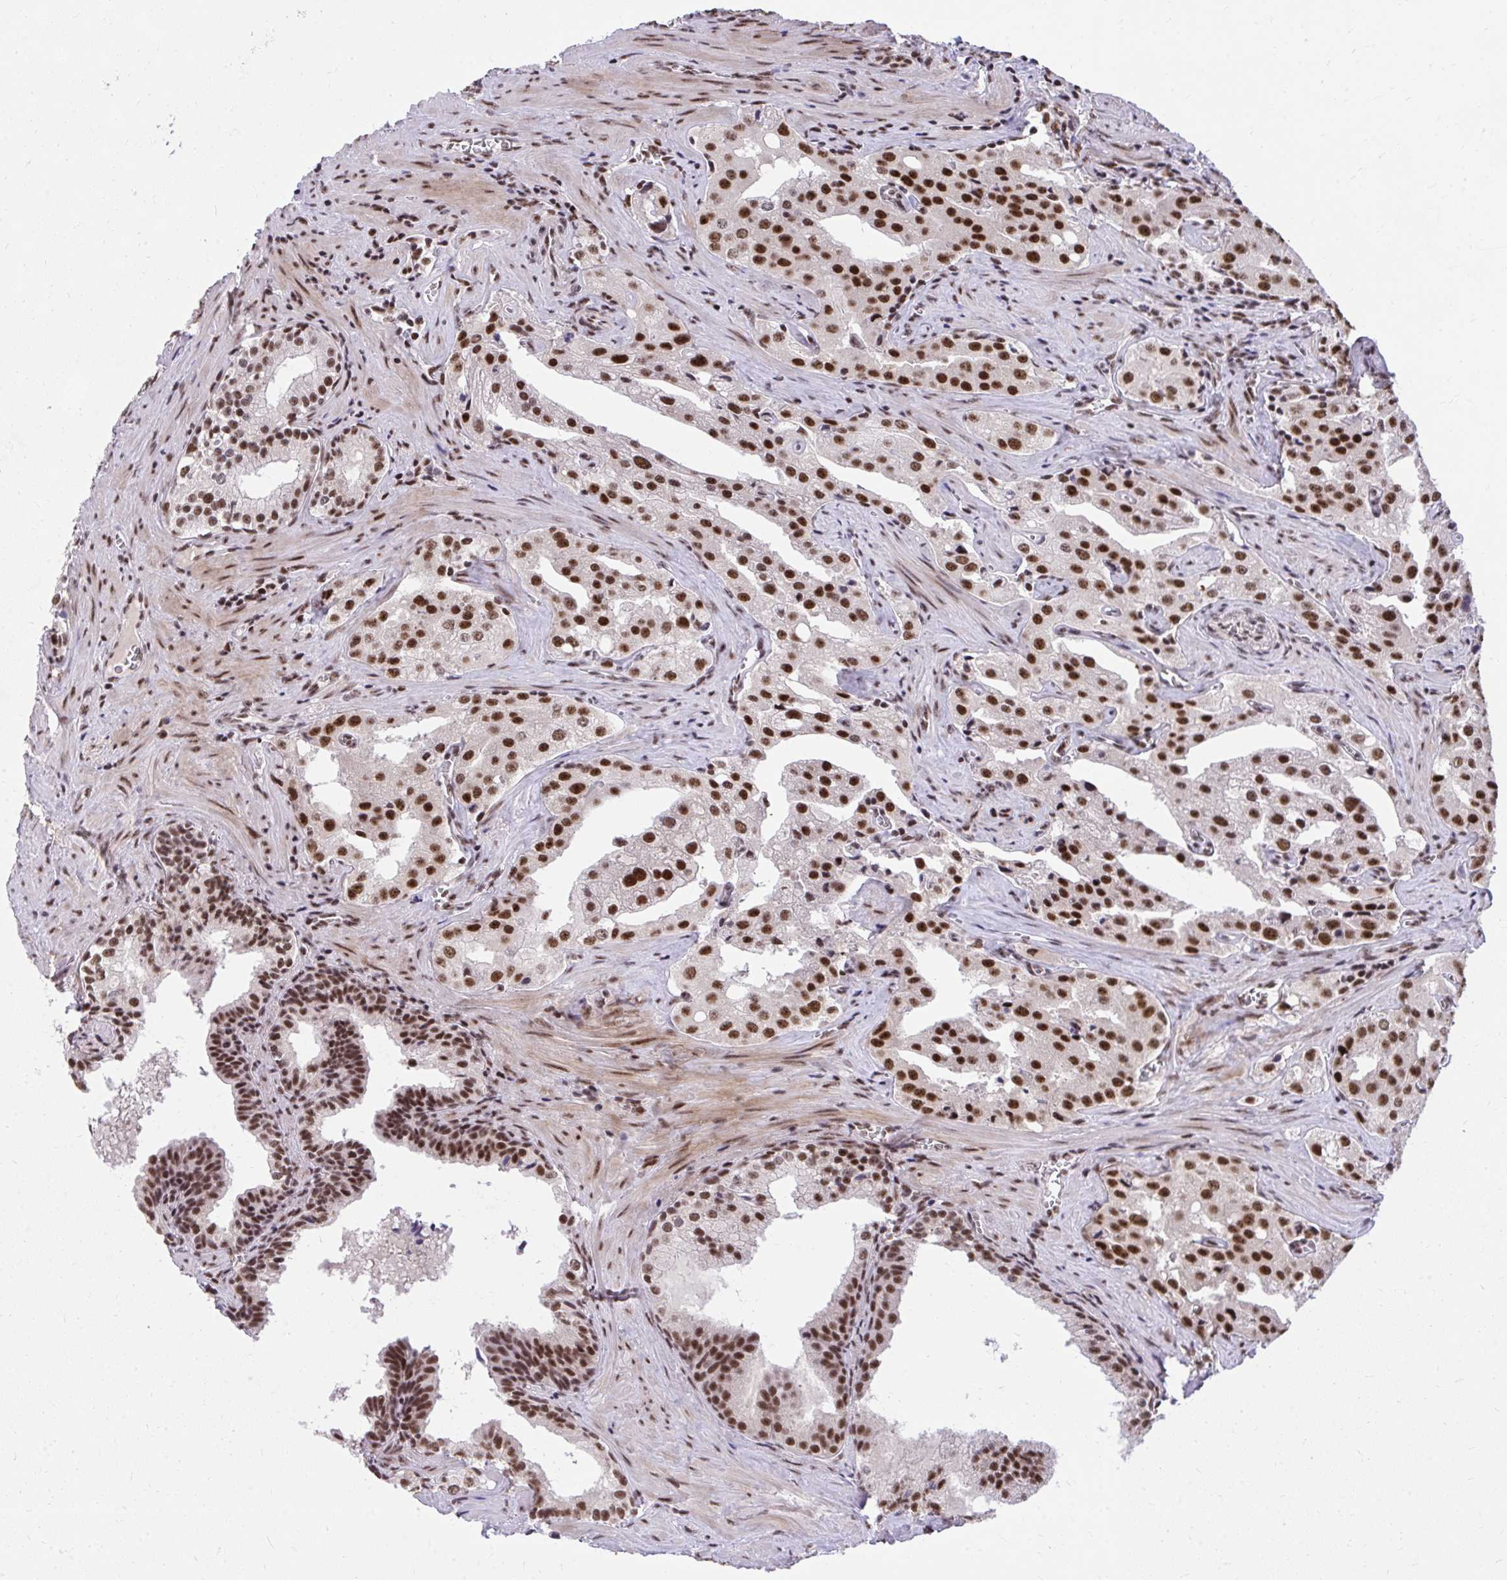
{"staining": {"intensity": "strong", "quantity": ">75%", "location": "nuclear"}, "tissue": "prostate cancer", "cell_type": "Tumor cells", "image_type": "cancer", "snomed": [{"axis": "morphology", "description": "Adenocarcinoma, High grade"}, {"axis": "topography", "description": "Prostate"}], "caption": "This is an image of immunohistochemistry (IHC) staining of prostate cancer, which shows strong expression in the nuclear of tumor cells.", "gene": "SYNE4", "patient": {"sex": "male", "age": 68}}